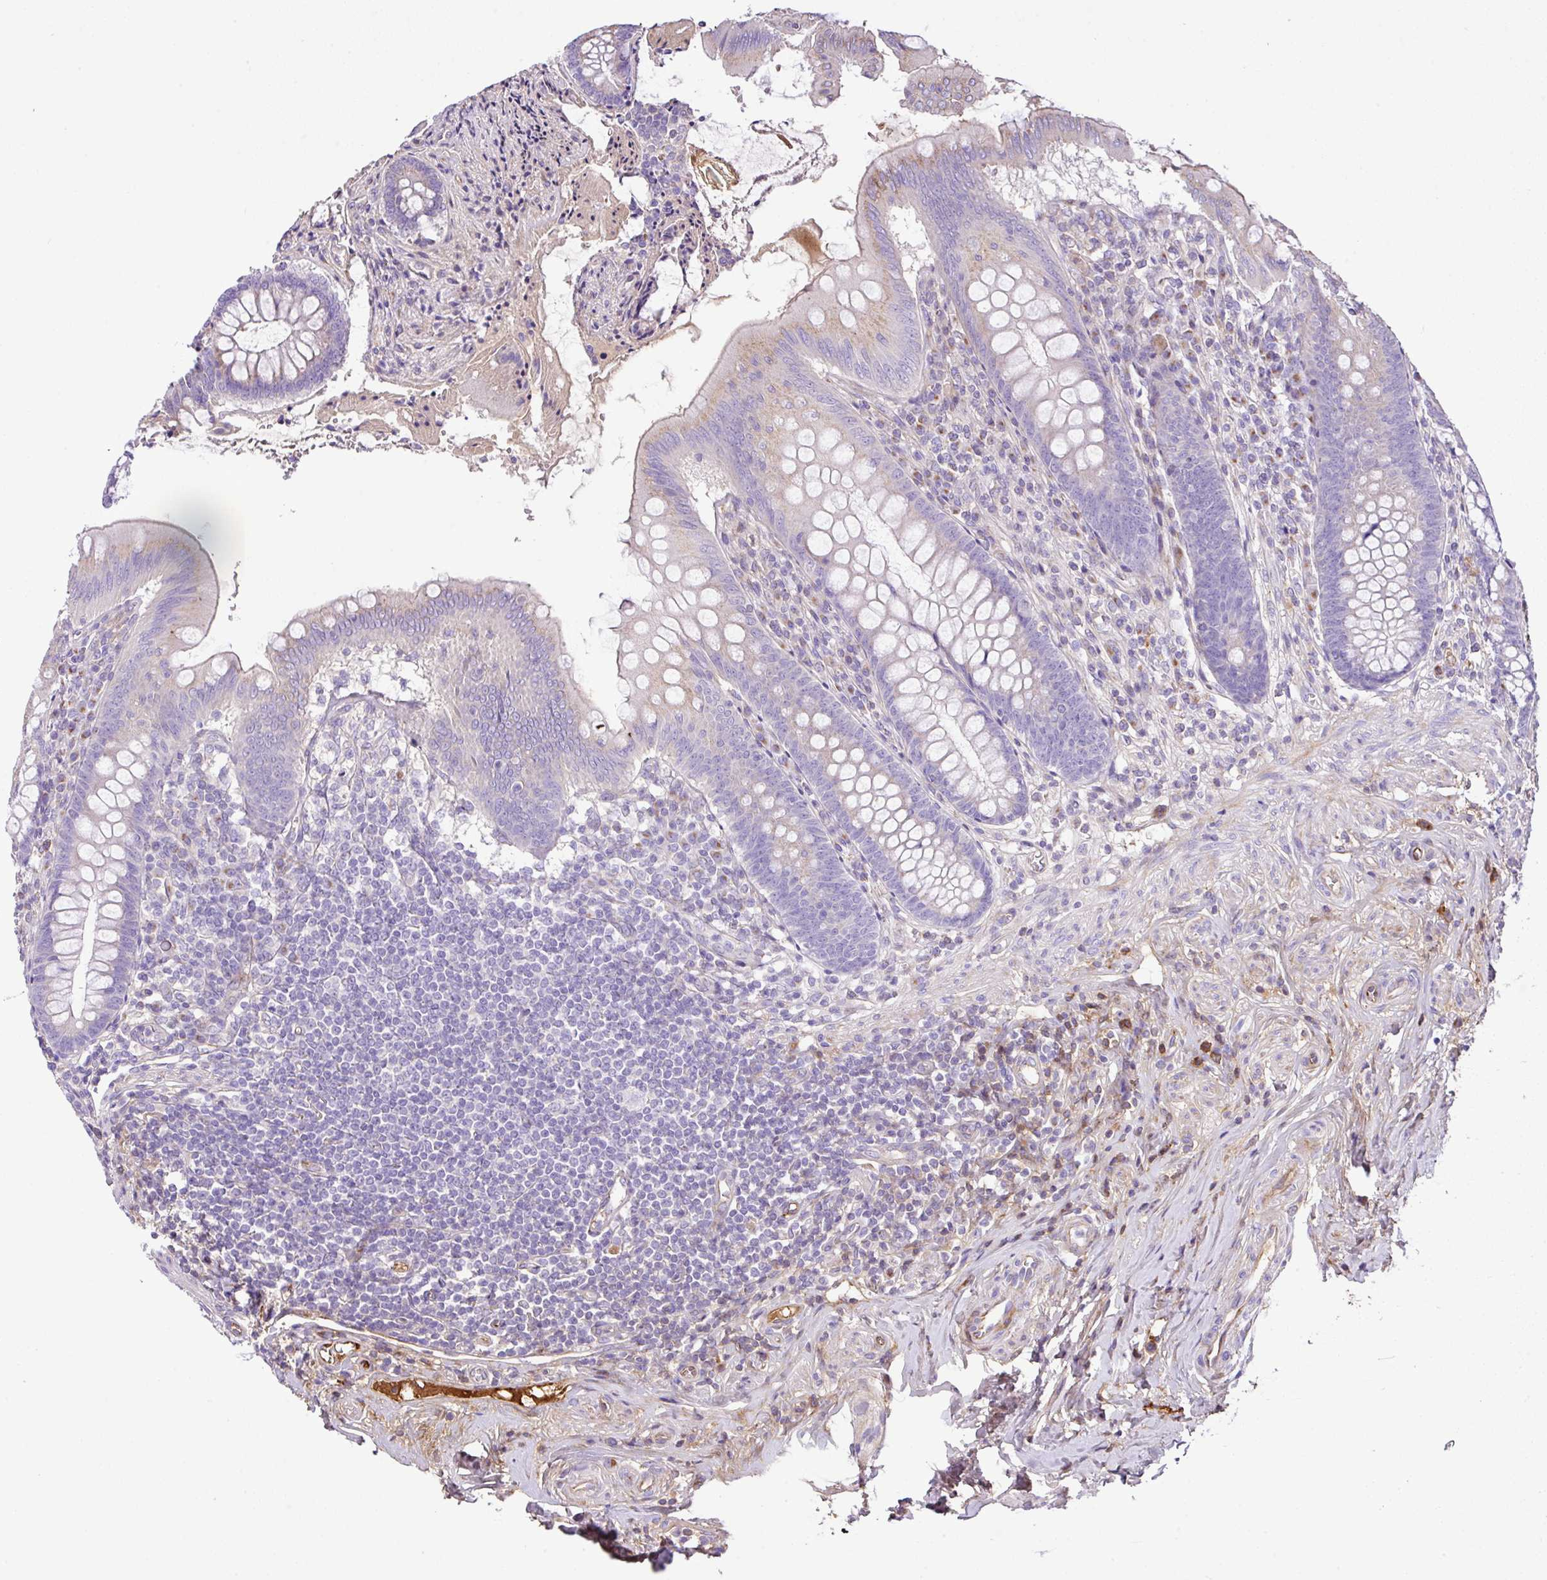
{"staining": {"intensity": "weak", "quantity": "<25%", "location": "cytoplasmic/membranous"}, "tissue": "appendix", "cell_type": "Glandular cells", "image_type": "normal", "snomed": [{"axis": "morphology", "description": "Normal tissue, NOS"}, {"axis": "topography", "description": "Appendix"}], "caption": "Immunohistochemistry (IHC) histopathology image of normal appendix stained for a protein (brown), which reveals no staining in glandular cells. (Immunohistochemistry (IHC), brightfield microscopy, high magnification).", "gene": "CTXN2", "patient": {"sex": "female", "age": 51}}